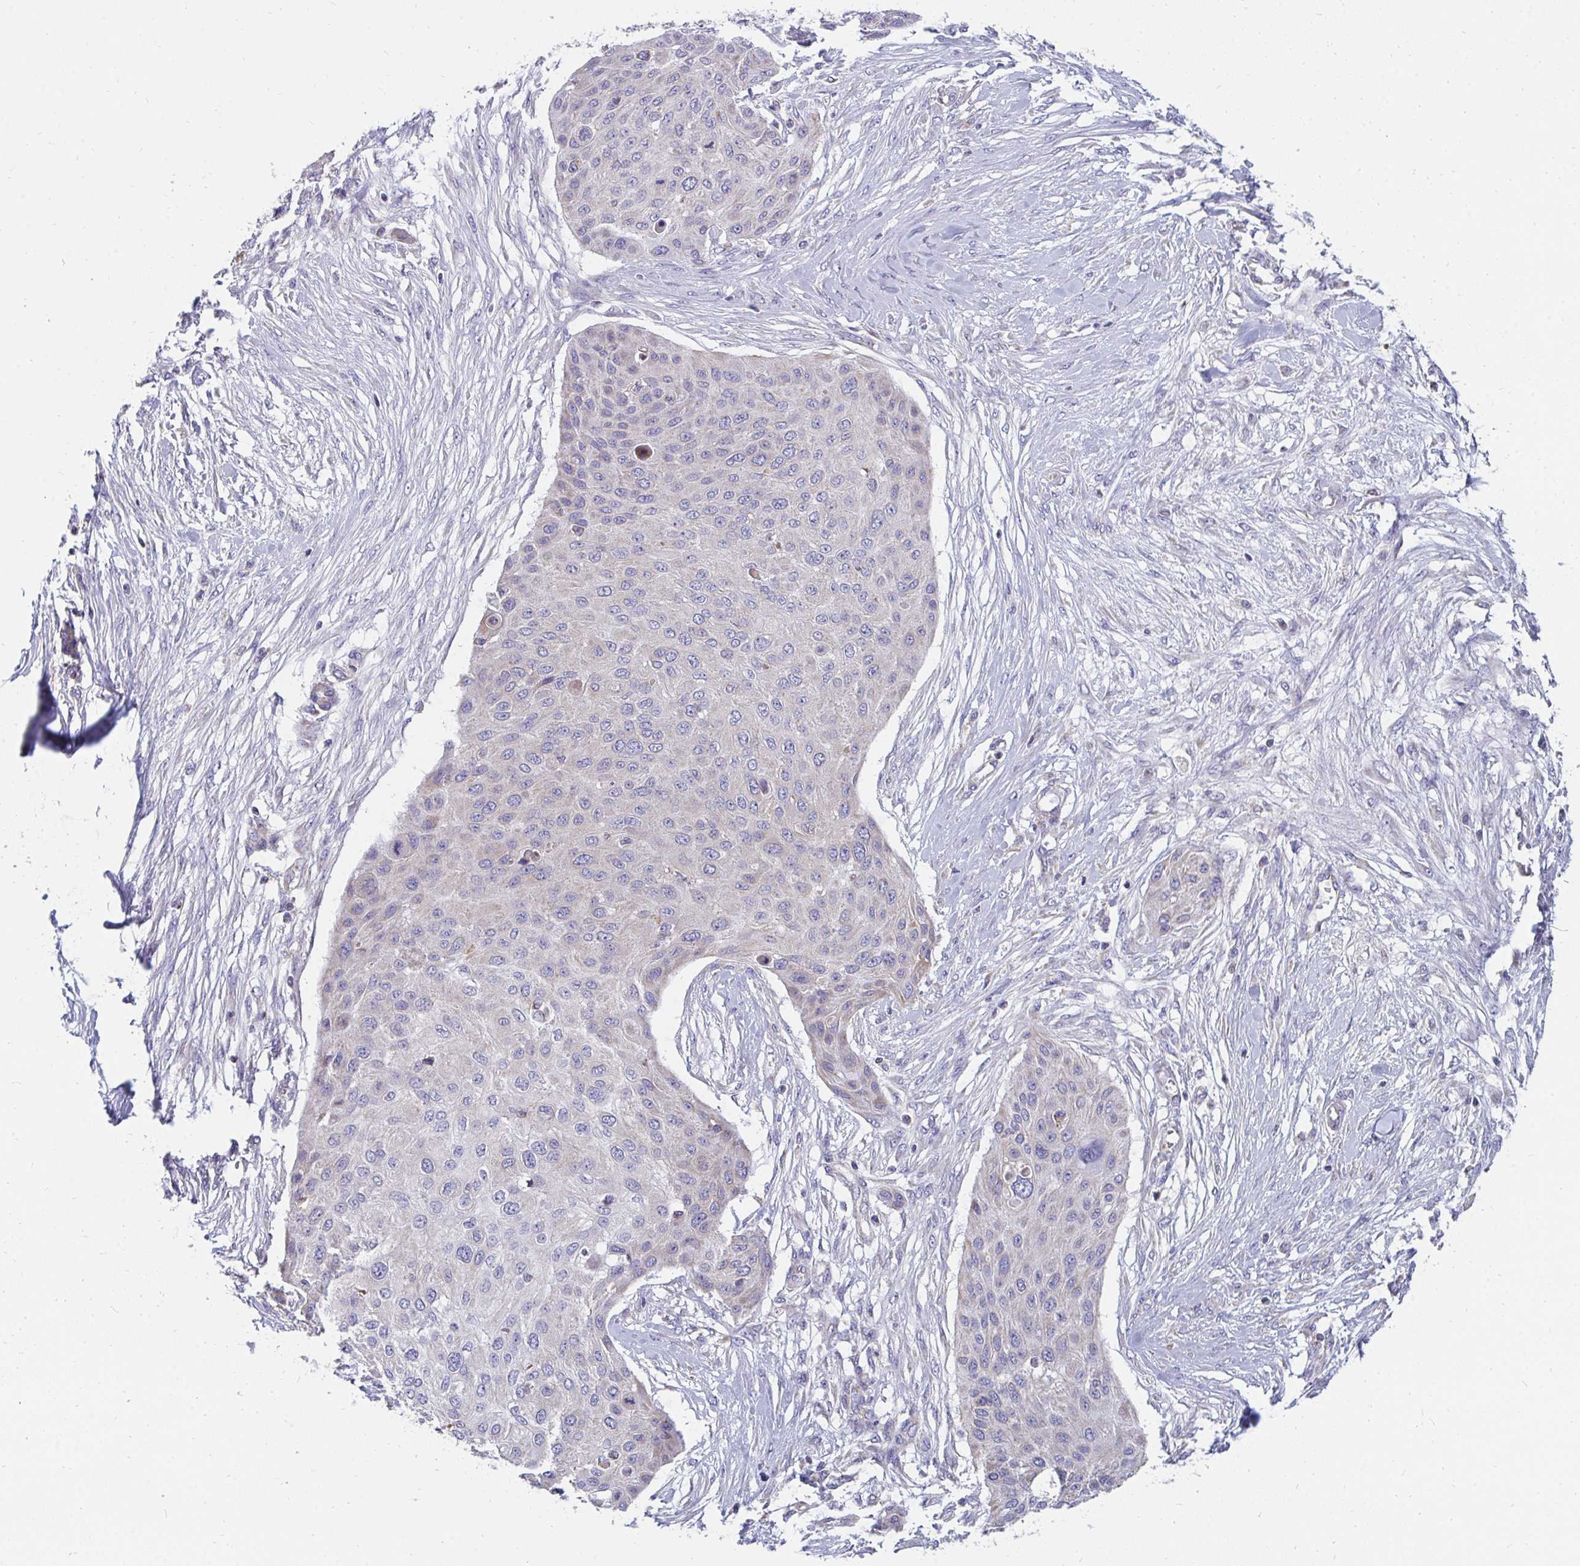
{"staining": {"intensity": "weak", "quantity": "<25%", "location": "cytoplasmic/membranous"}, "tissue": "skin cancer", "cell_type": "Tumor cells", "image_type": "cancer", "snomed": [{"axis": "morphology", "description": "Squamous cell carcinoma, NOS"}, {"axis": "topography", "description": "Skin"}], "caption": "Immunohistochemistry photomicrograph of neoplastic tissue: skin cancer stained with DAB demonstrates no significant protein positivity in tumor cells.", "gene": "PC", "patient": {"sex": "female", "age": 87}}